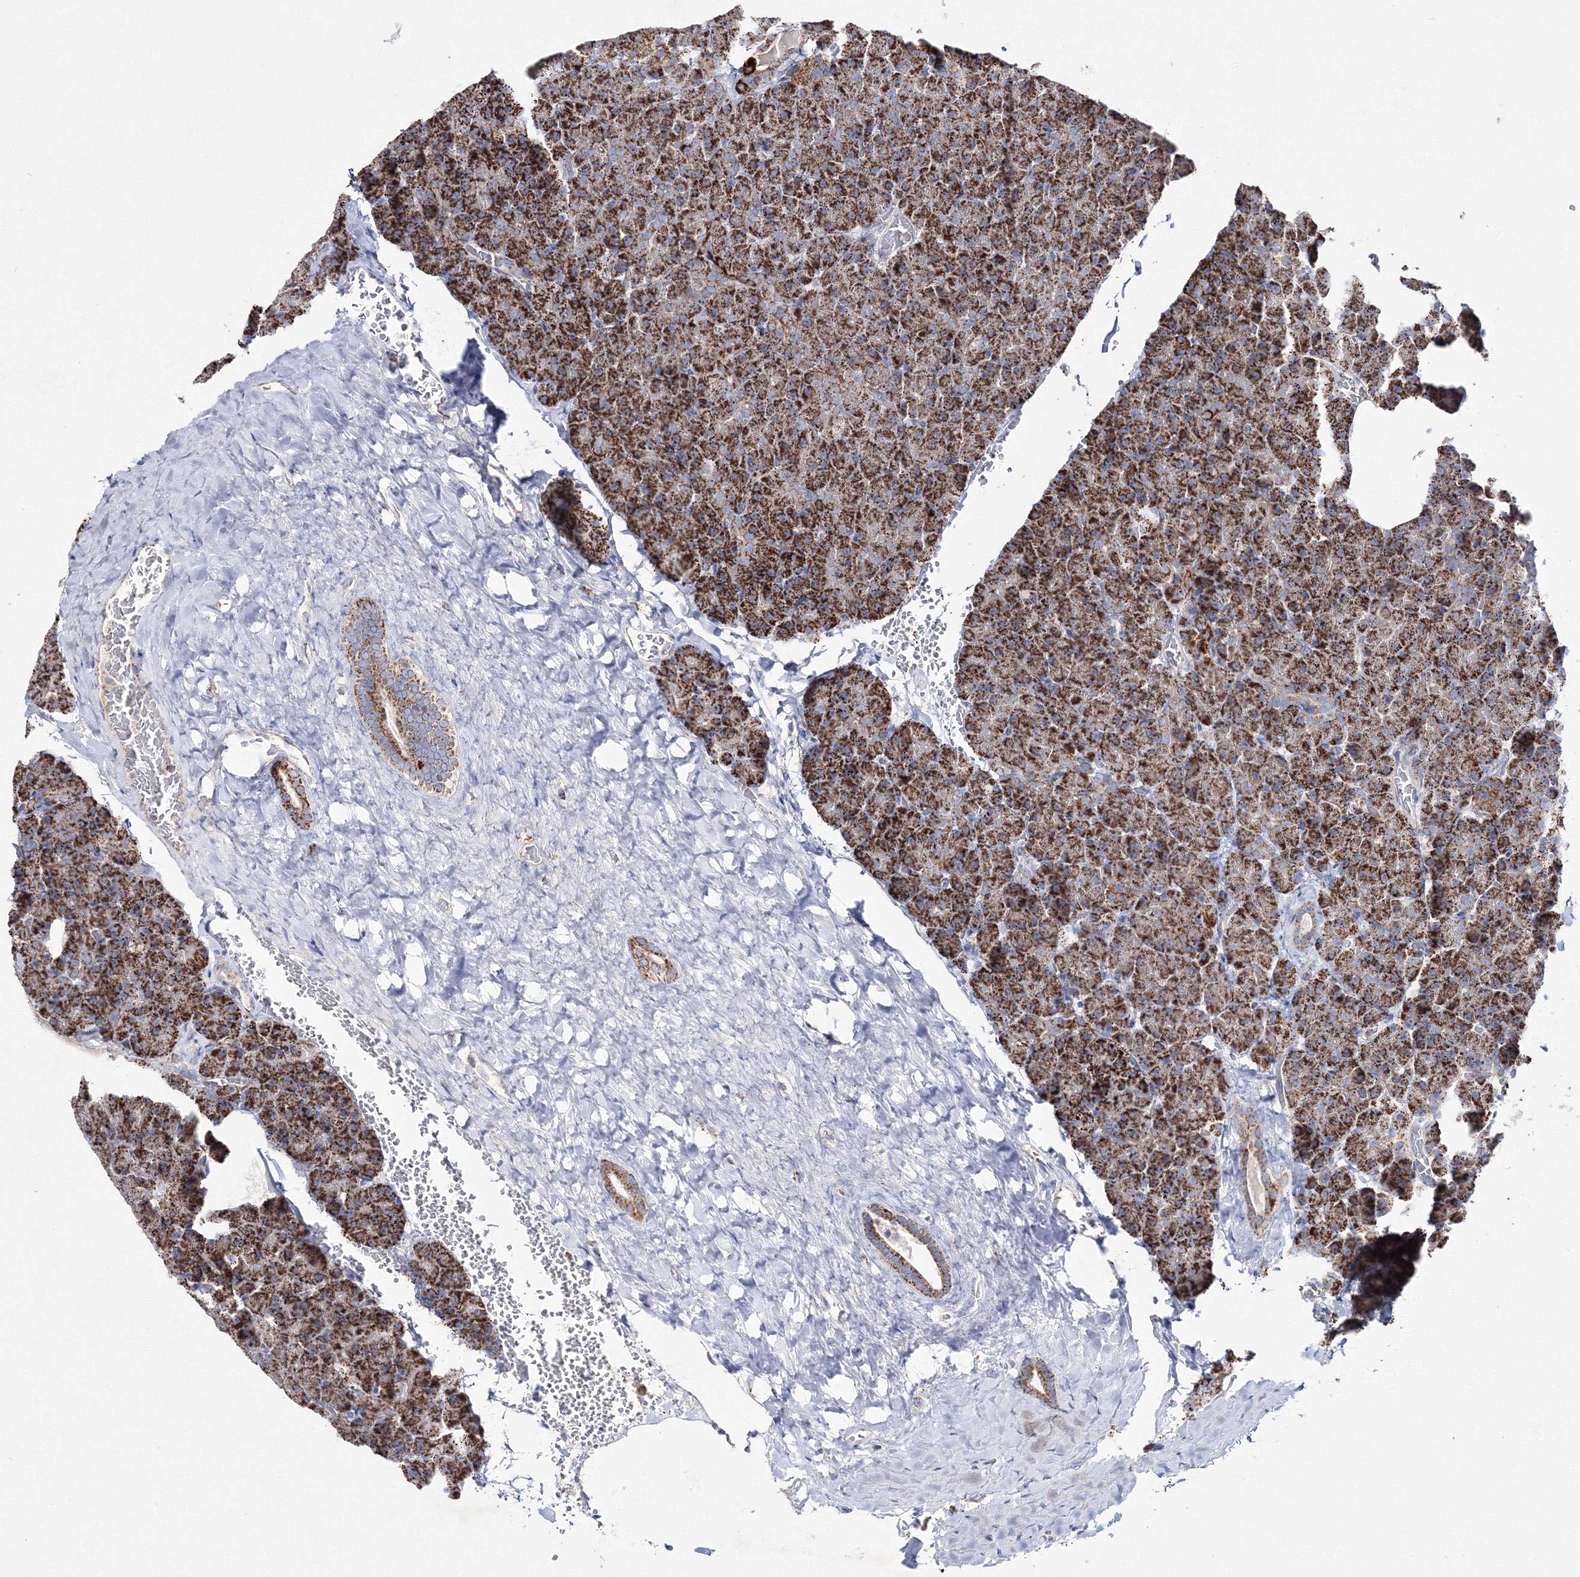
{"staining": {"intensity": "strong", "quantity": ">75%", "location": "cytoplasmic/membranous"}, "tissue": "pancreas", "cell_type": "Exocrine glandular cells", "image_type": "normal", "snomed": [{"axis": "morphology", "description": "Normal tissue, NOS"}, {"axis": "topography", "description": "Pancreas"}], "caption": "Protein staining exhibits strong cytoplasmic/membranous positivity in about >75% of exocrine glandular cells in benign pancreas.", "gene": "IGSF9", "patient": {"sex": "female", "age": 35}}